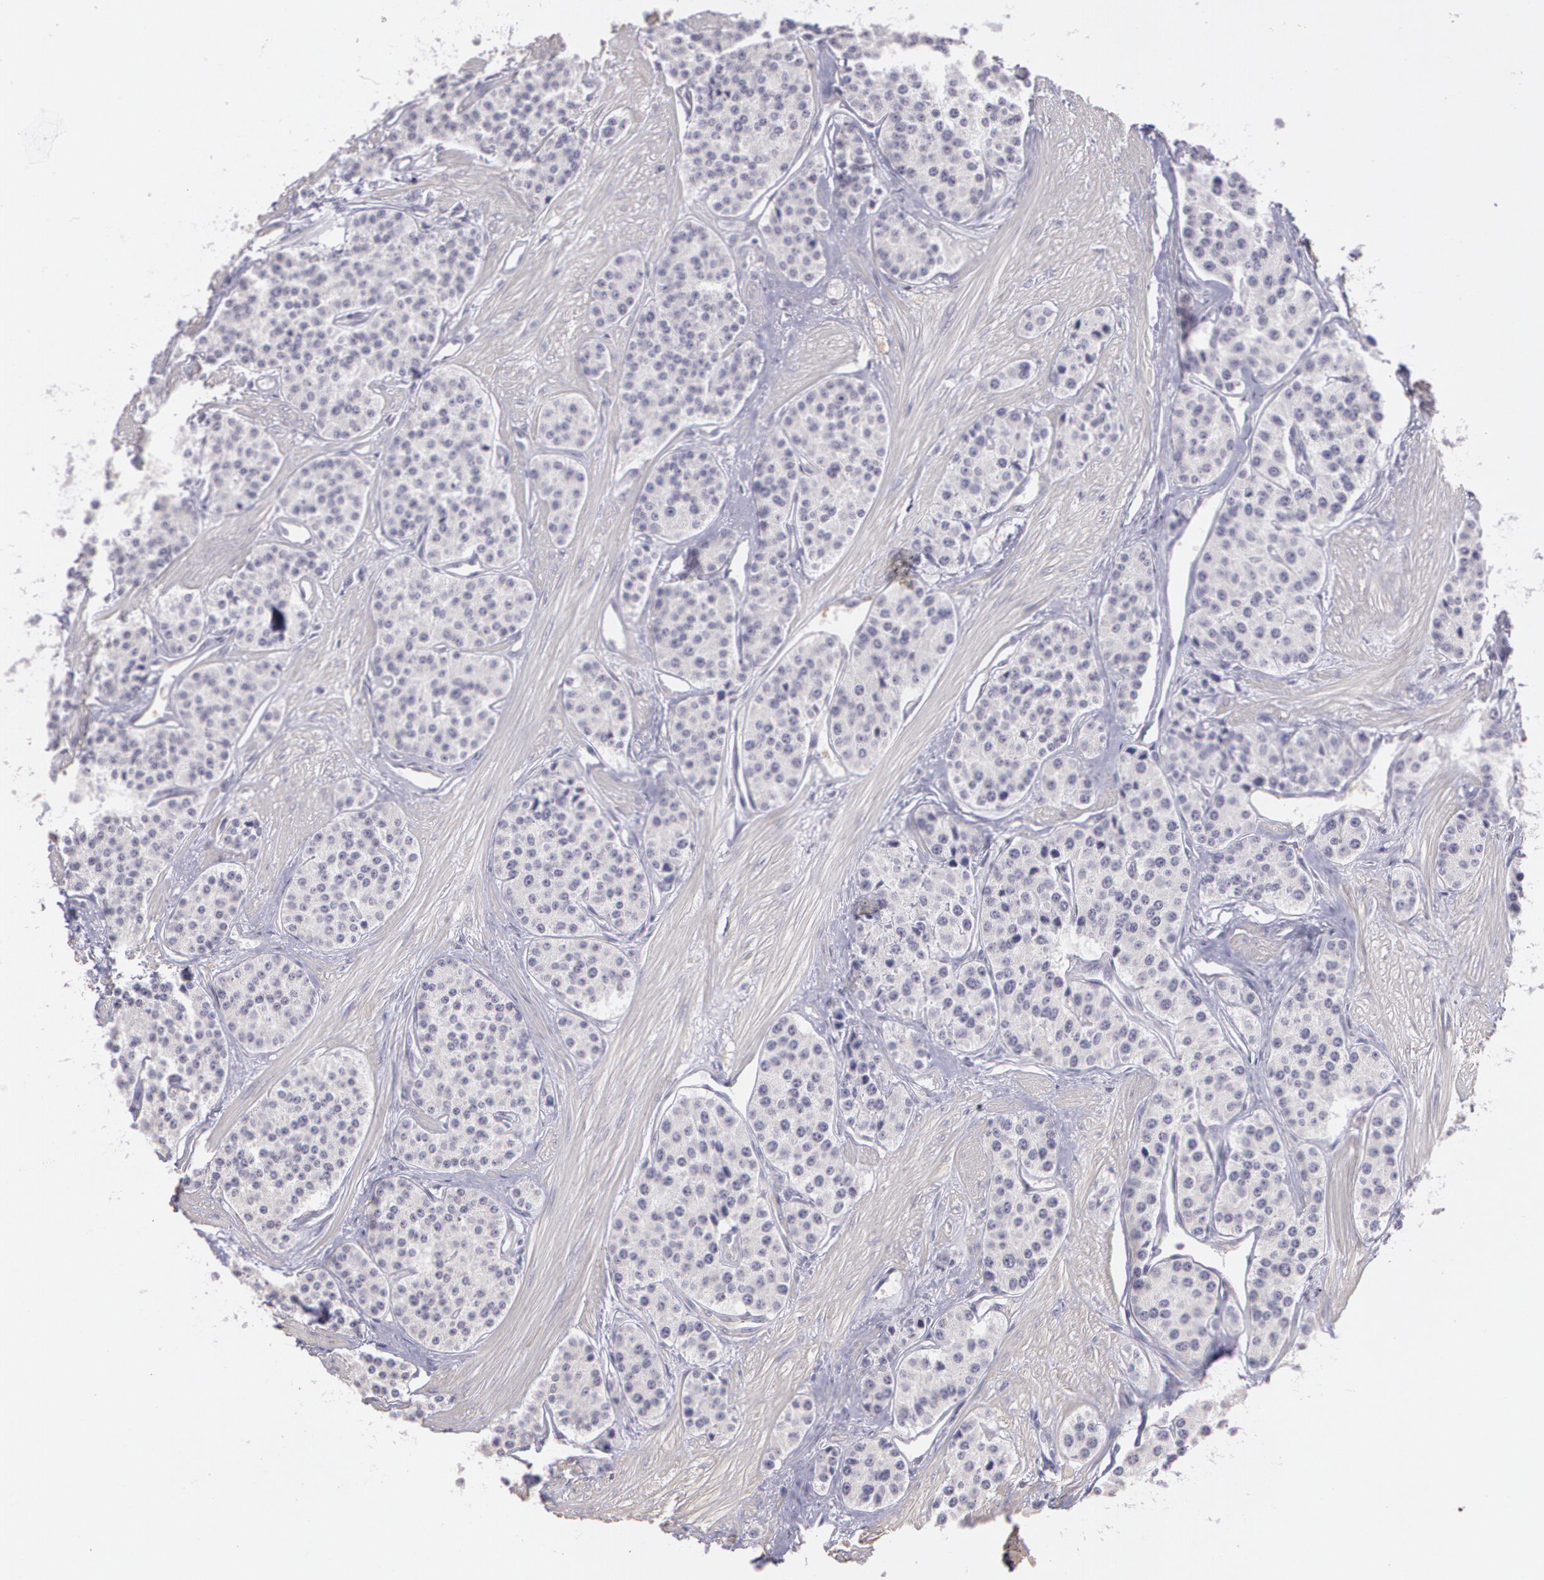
{"staining": {"intensity": "negative", "quantity": "none", "location": "none"}, "tissue": "carcinoid", "cell_type": "Tumor cells", "image_type": "cancer", "snomed": [{"axis": "morphology", "description": "Carcinoid, malignant, NOS"}, {"axis": "topography", "description": "Stomach"}], "caption": "Micrograph shows no protein staining in tumor cells of carcinoid tissue. The staining is performed using DAB (3,3'-diaminobenzidine) brown chromogen with nuclei counter-stained in using hematoxylin.", "gene": "G2E3", "patient": {"sex": "female", "age": 76}}